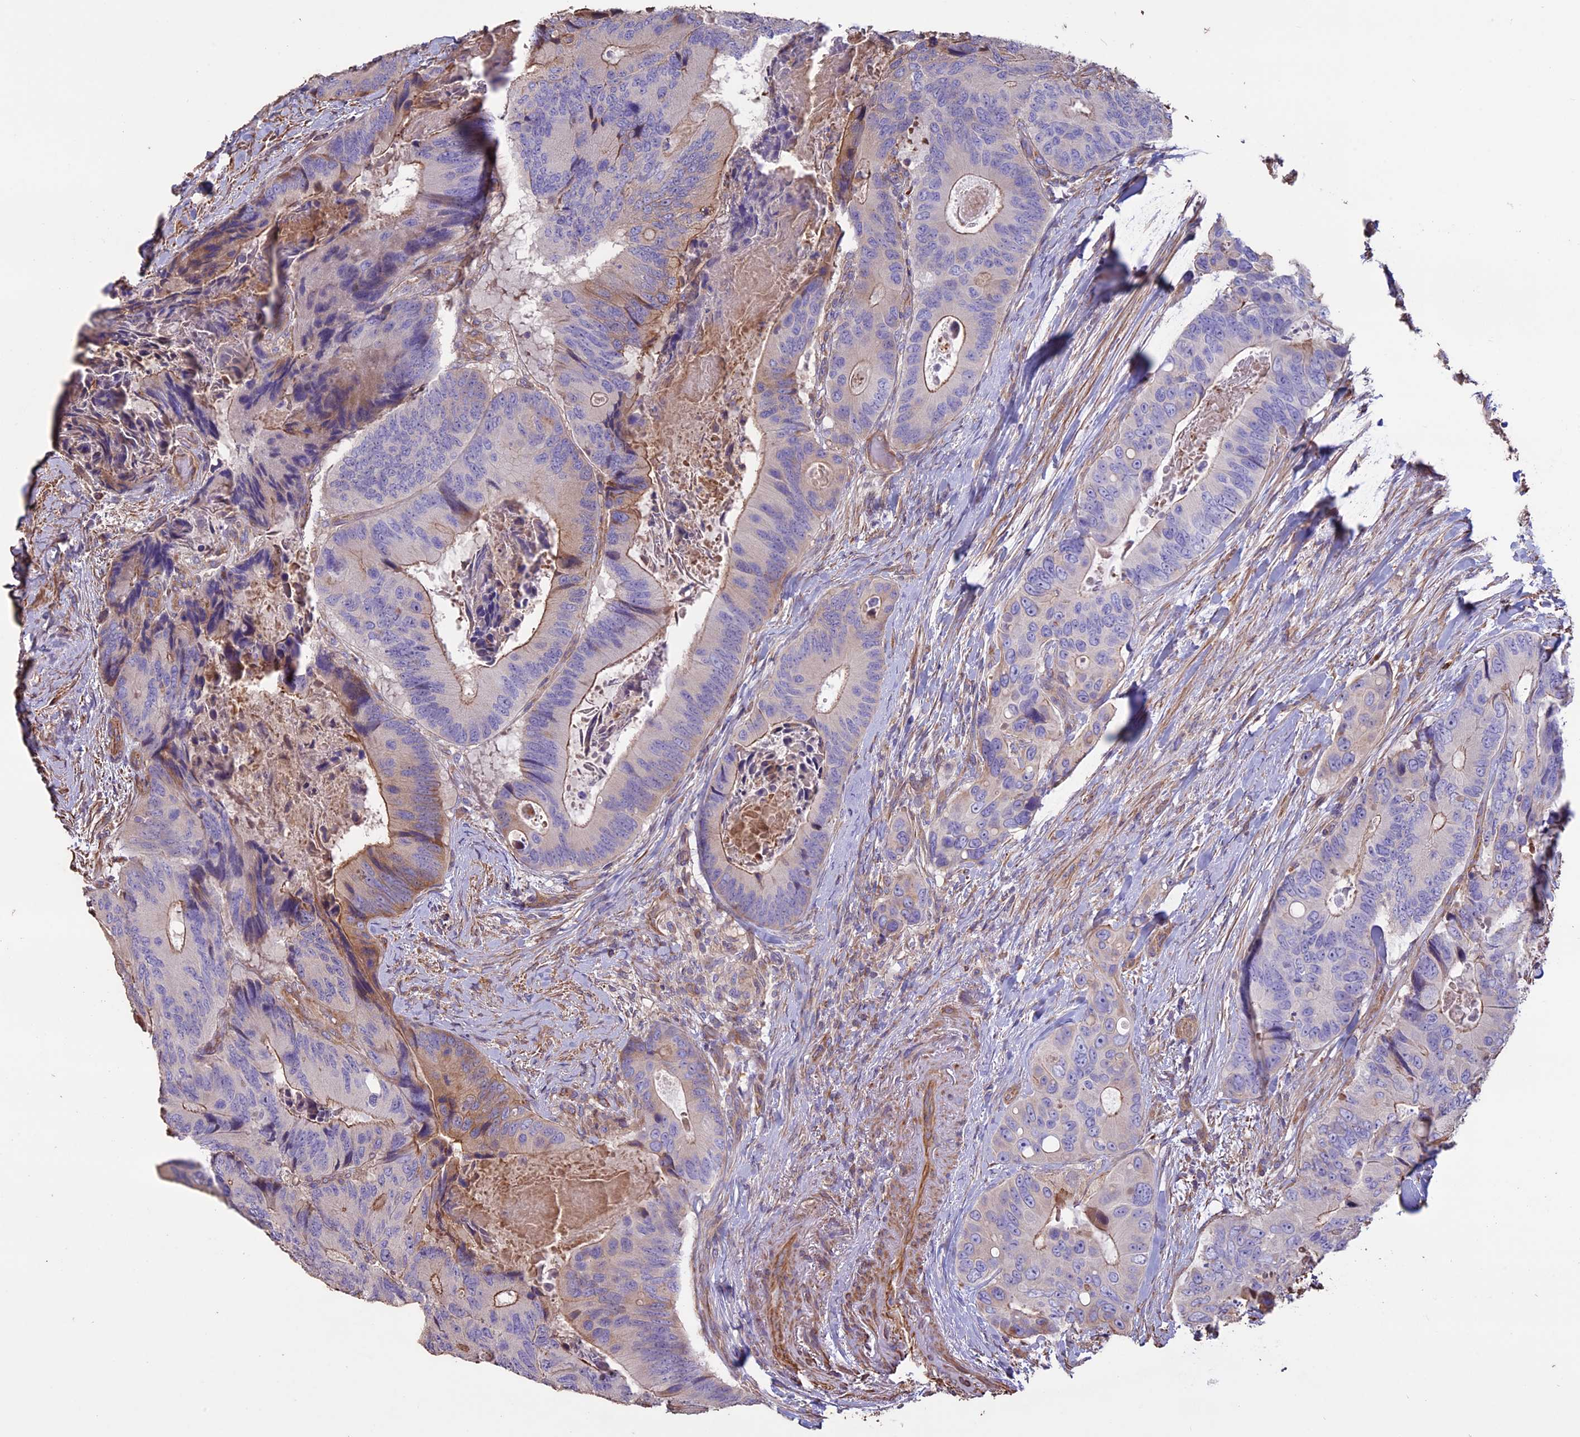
{"staining": {"intensity": "moderate", "quantity": "<25%", "location": "cytoplasmic/membranous"}, "tissue": "colorectal cancer", "cell_type": "Tumor cells", "image_type": "cancer", "snomed": [{"axis": "morphology", "description": "Adenocarcinoma, NOS"}, {"axis": "topography", "description": "Colon"}], "caption": "Immunohistochemistry (IHC) image of neoplastic tissue: human colorectal cancer stained using immunohistochemistry (IHC) displays low levels of moderate protein expression localized specifically in the cytoplasmic/membranous of tumor cells, appearing as a cytoplasmic/membranous brown color.", "gene": "CCDC148", "patient": {"sex": "male", "age": 84}}